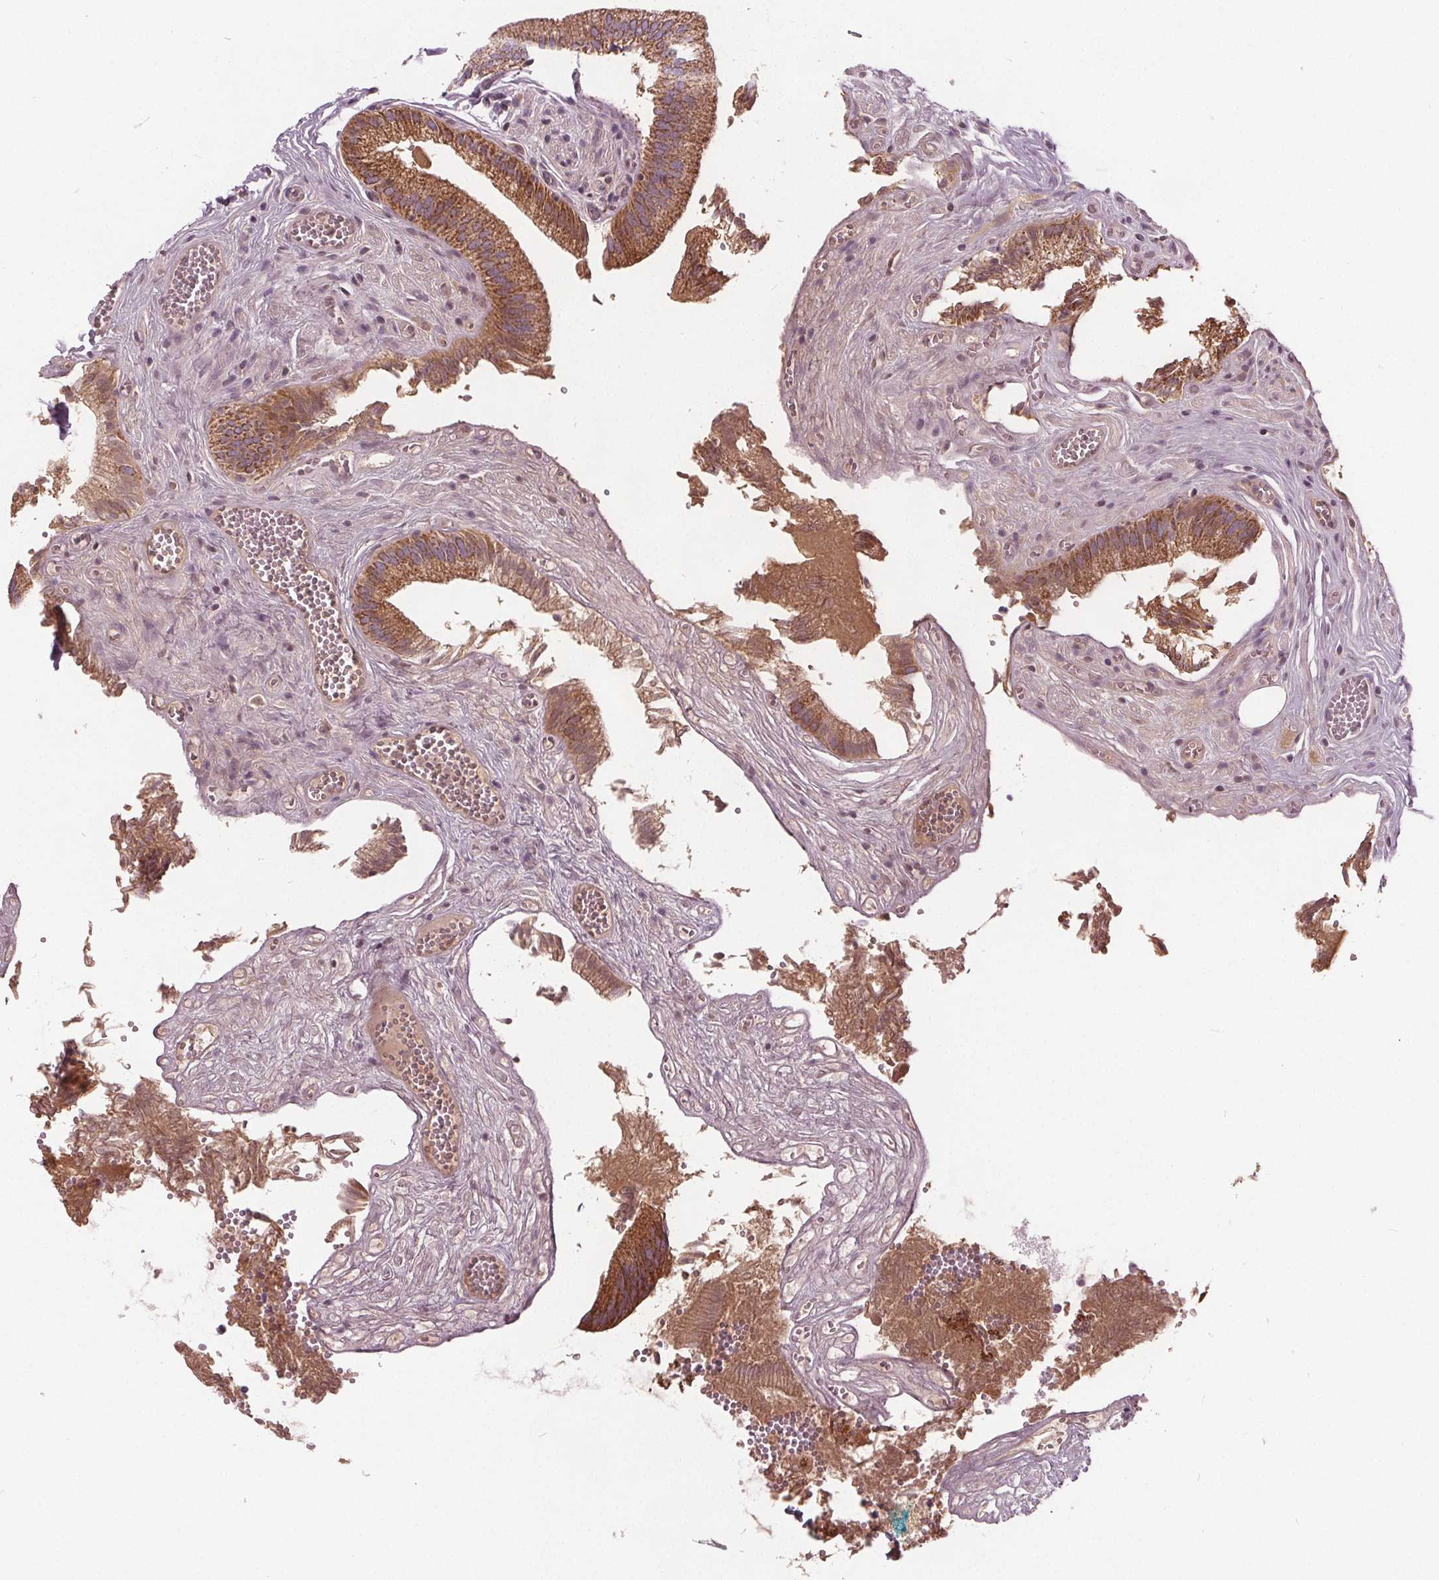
{"staining": {"intensity": "strong", "quantity": ">75%", "location": "cytoplasmic/membranous"}, "tissue": "gallbladder", "cell_type": "Glandular cells", "image_type": "normal", "snomed": [{"axis": "morphology", "description": "Normal tissue, NOS"}, {"axis": "topography", "description": "Gallbladder"}, {"axis": "topography", "description": "Peripheral nerve tissue"}], "caption": "Immunohistochemical staining of benign gallbladder shows high levels of strong cytoplasmic/membranous positivity in about >75% of glandular cells.", "gene": "ECI2", "patient": {"sex": "male", "age": 17}}